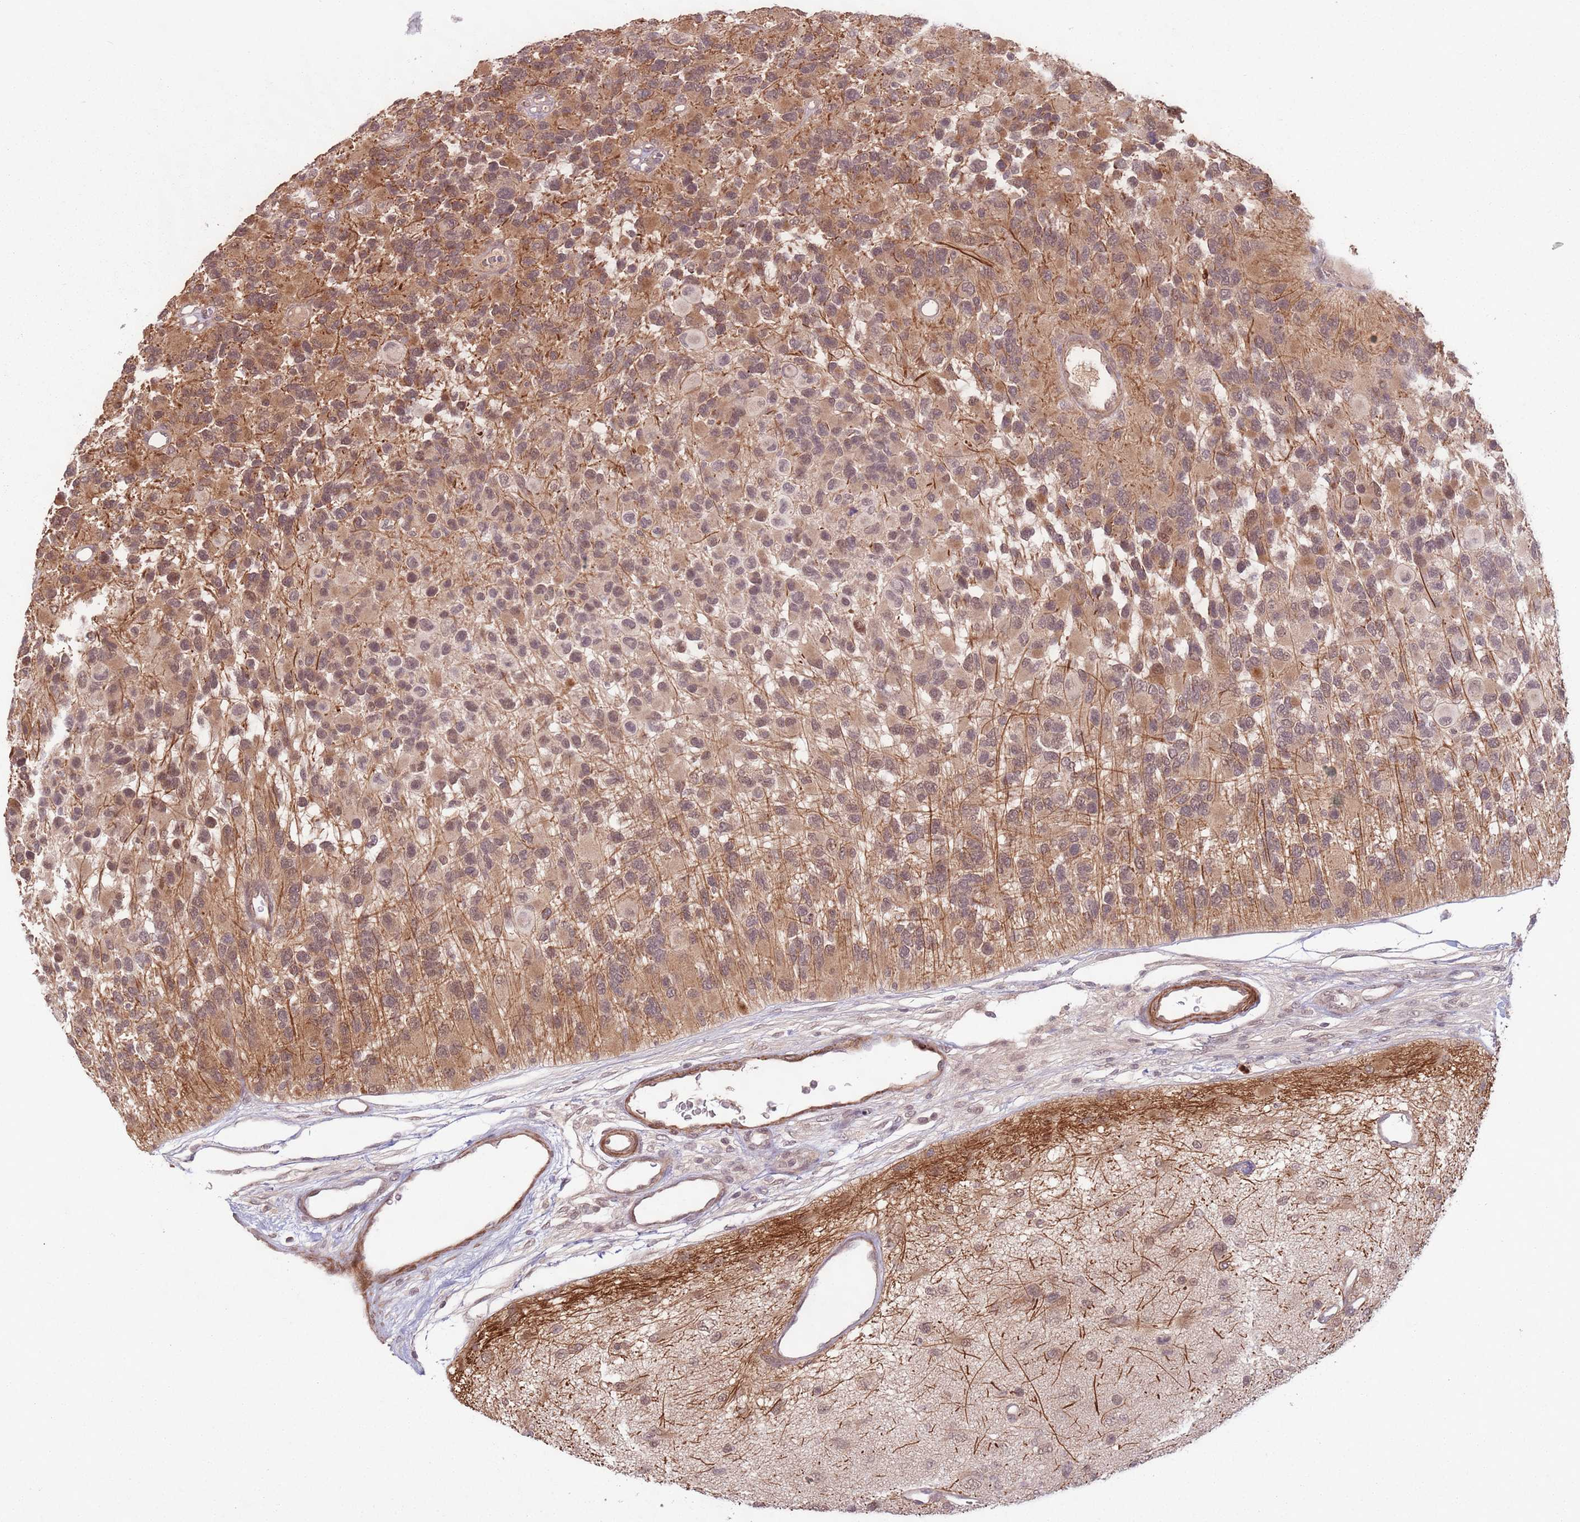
{"staining": {"intensity": "moderate", "quantity": ">75%", "location": "cytoplasmic/membranous,nuclear"}, "tissue": "glioma", "cell_type": "Tumor cells", "image_type": "cancer", "snomed": [{"axis": "morphology", "description": "Glioma, malignant, High grade"}, {"axis": "topography", "description": "Brain"}], "caption": "Immunohistochemistry (IHC) photomicrograph of human malignant high-grade glioma stained for a protein (brown), which demonstrates medium levels of moderate cytoplasmic/membranous and nuclear positivity in approximately >75% of tumor cells.", "gene": "CCDC154", "patient": {"sex": "male", "age": 77}}